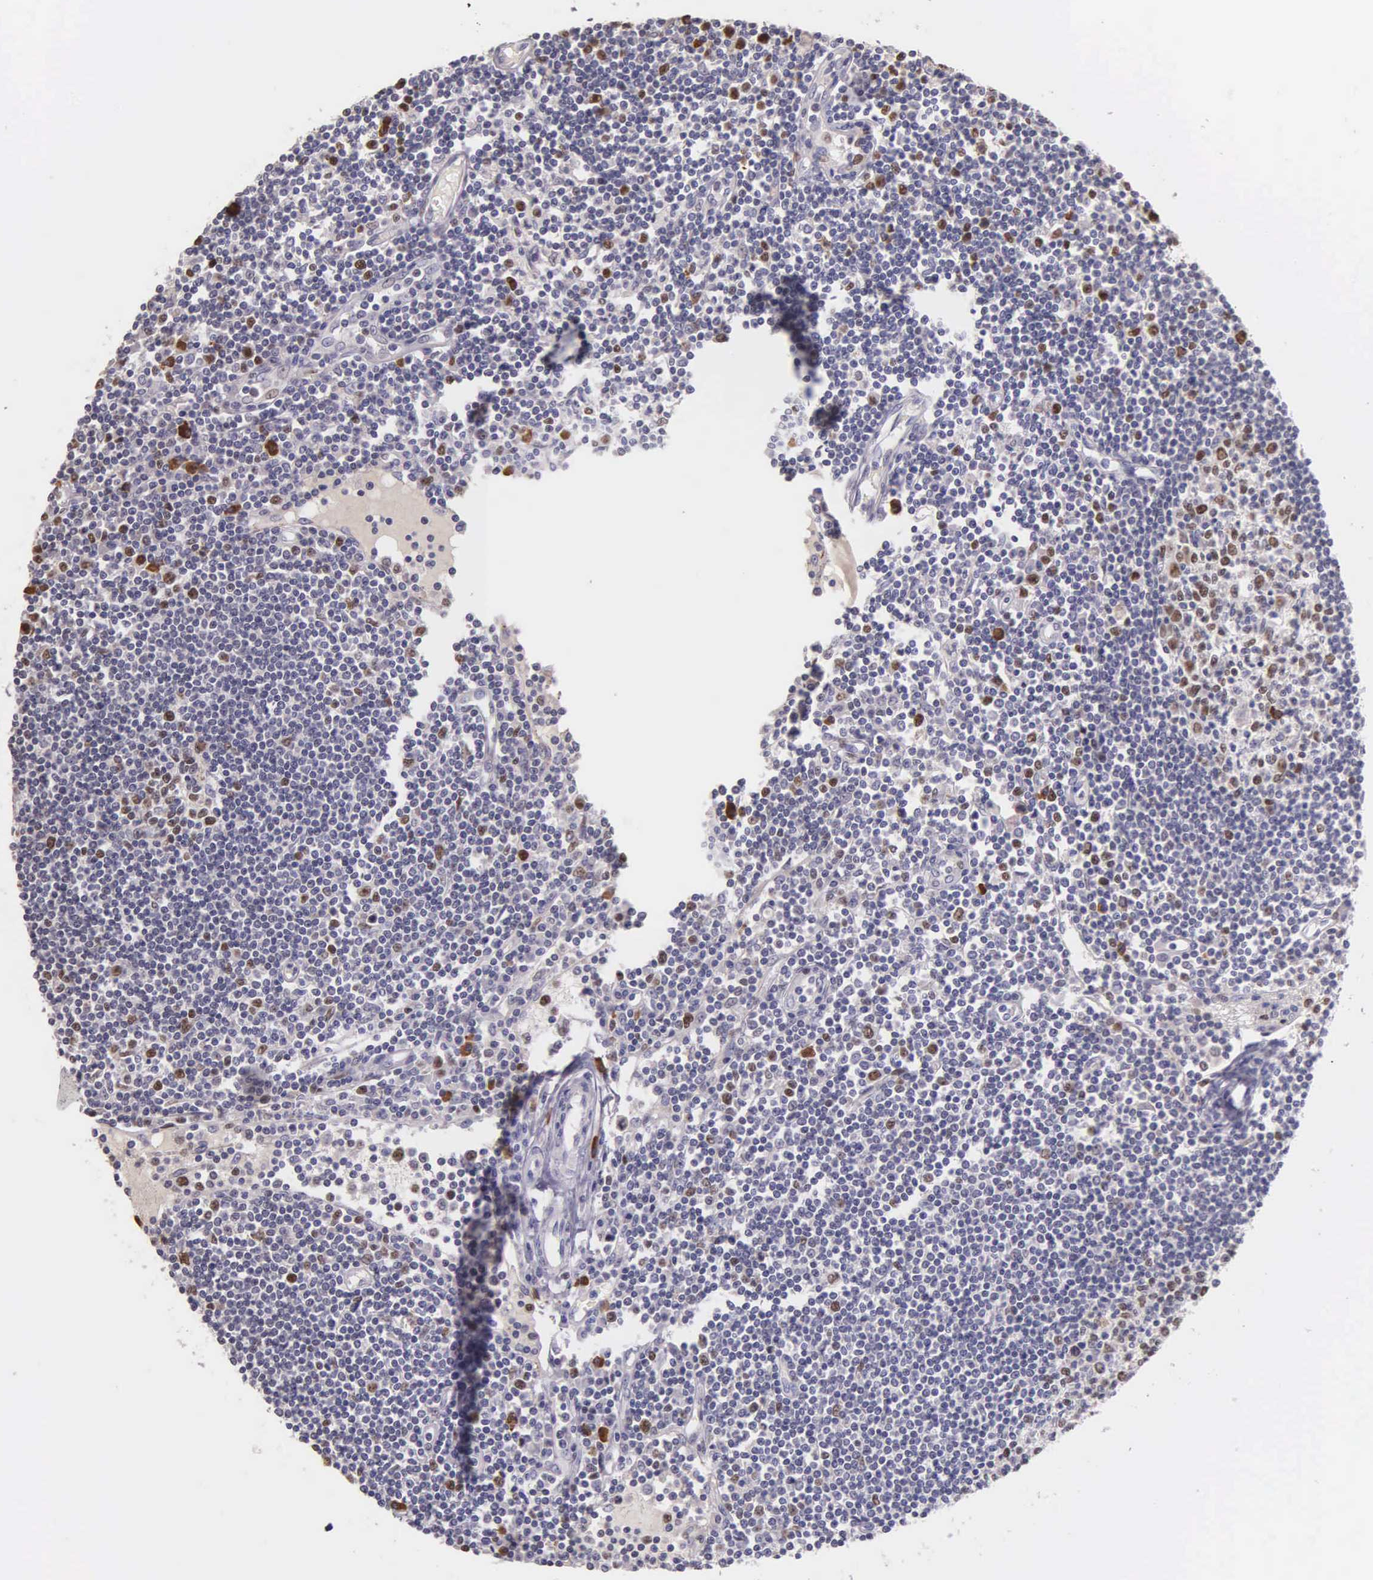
{"staining": {"intensity": "strong", "quantity": "25%-75%", "location": "nuclear"}, "tissue": "lymph node", "cell_type": "Germinal center cells", "image_type": "normal", "snomed": [{"axis": "morphology", "description": "Normal tissue, NOS"}, {"axis": "topography", "description": "Lymph node"}], "caption": "IHC staining of unremarkable lymph node, which exhibits high levels of strong nuclear expression in about 25%-75% of germinal center cells indicating strong nuclear protein expression. The staining was performed using DAB (3,3'-diaminobenzidine) (brown) for protein detection and nuclei were counterstained in hematoxylin (blue).", "gene": "MCM5", "patient": {"sex": "female", "age": 62}}